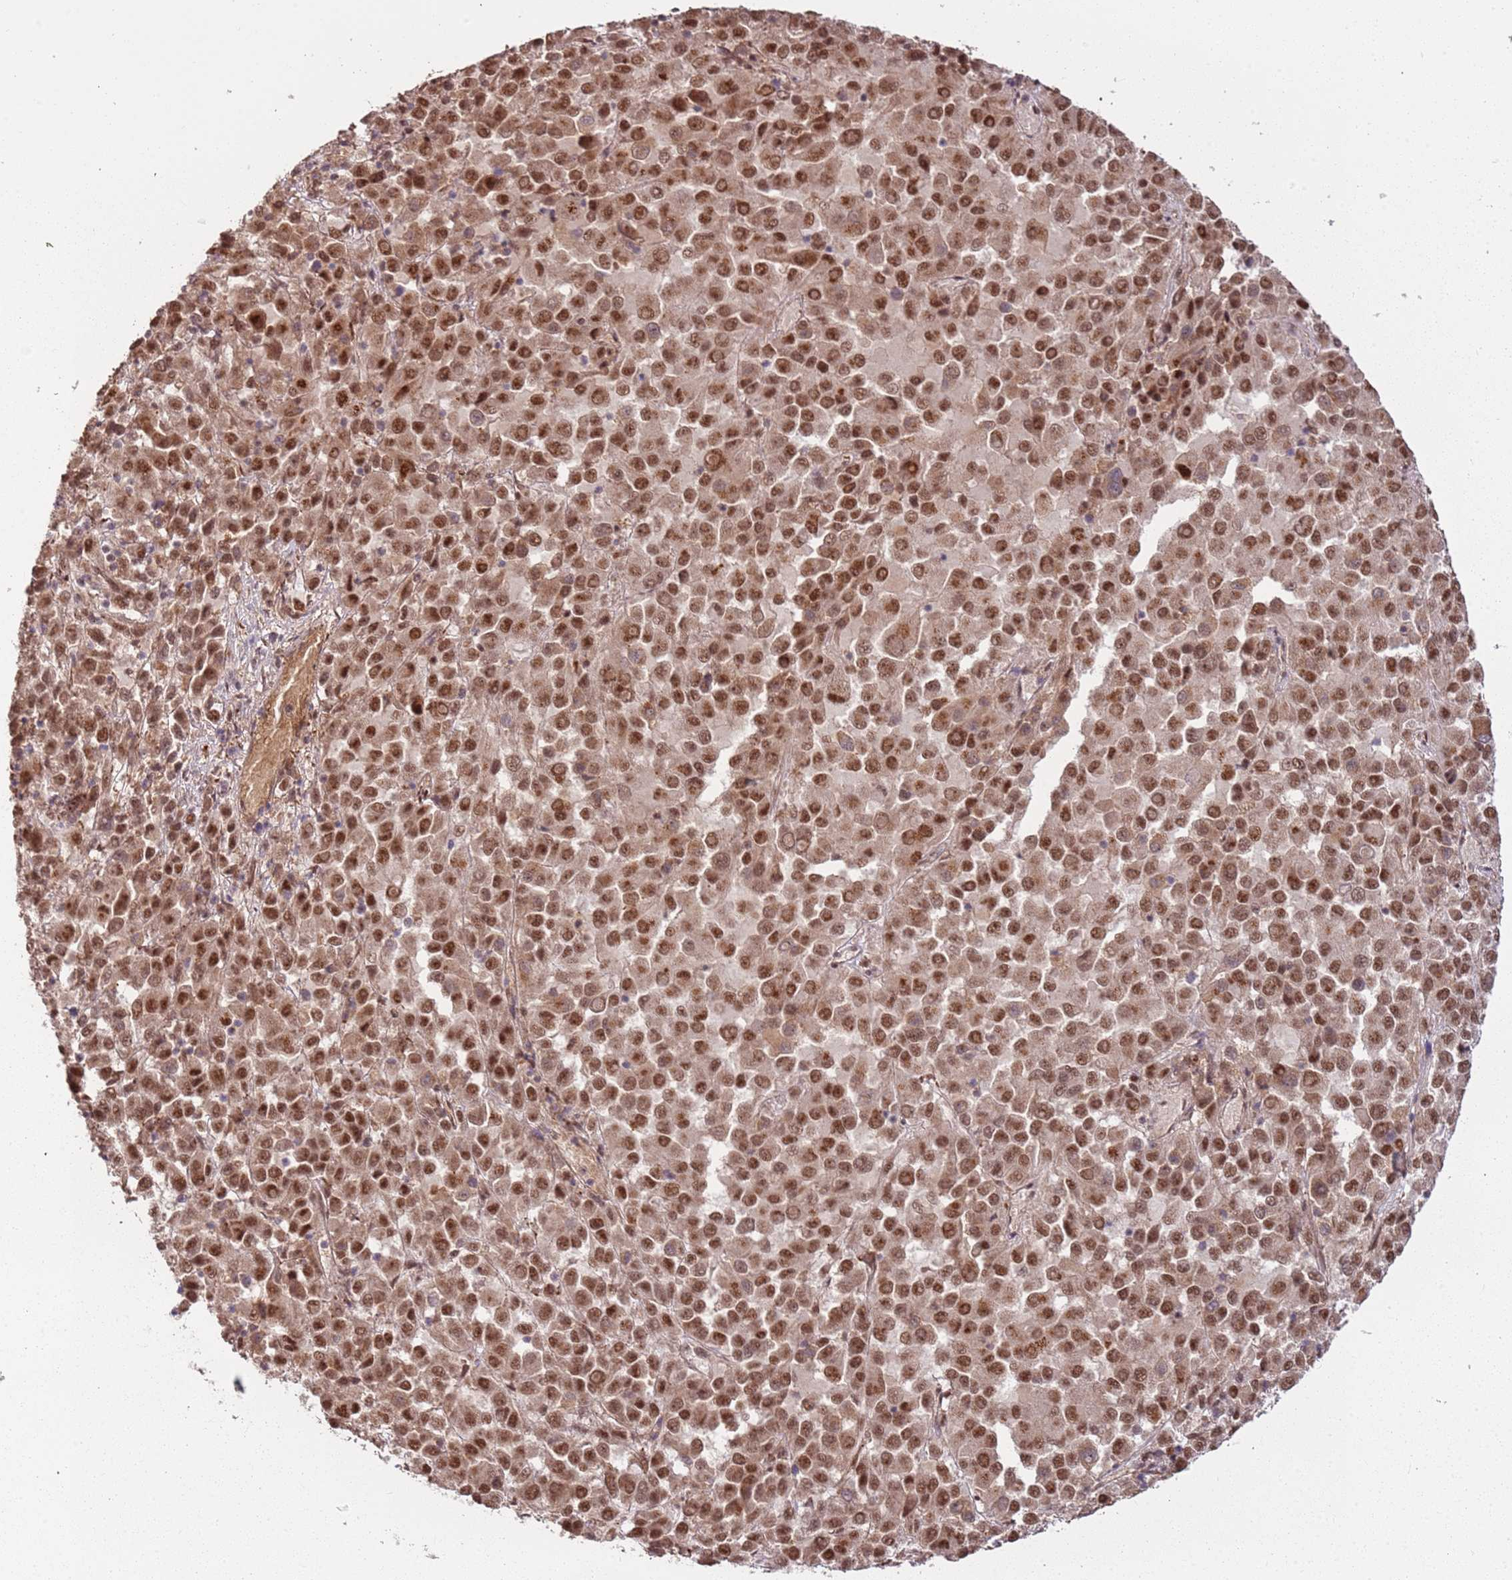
{"staining": {"intensity": "moderate", "quantity": ">75%", "location": "nuclear"}, "tissue": "melanoma", "cell_type": "Tumor cells", "image_type": "cancer", "snomed": [{"axis": "morphology", "description": "Malignant melanoma, Metastatic site"}, {"axis": "topography", "description": "Lung"}], "caption": "An IHC photomicrograph of neoplastic tissue is shown. Protein staining in brown highlights moderate nuclear positivity in malignant melanoma (metastatic site) within tumor cells. Using DAB (brown) and hematoxylin (blue) stains, captured at high magnification using brightfield microscopy.", "gene": "POLR3H", "patient": {"sex": "male", "age": 64}}